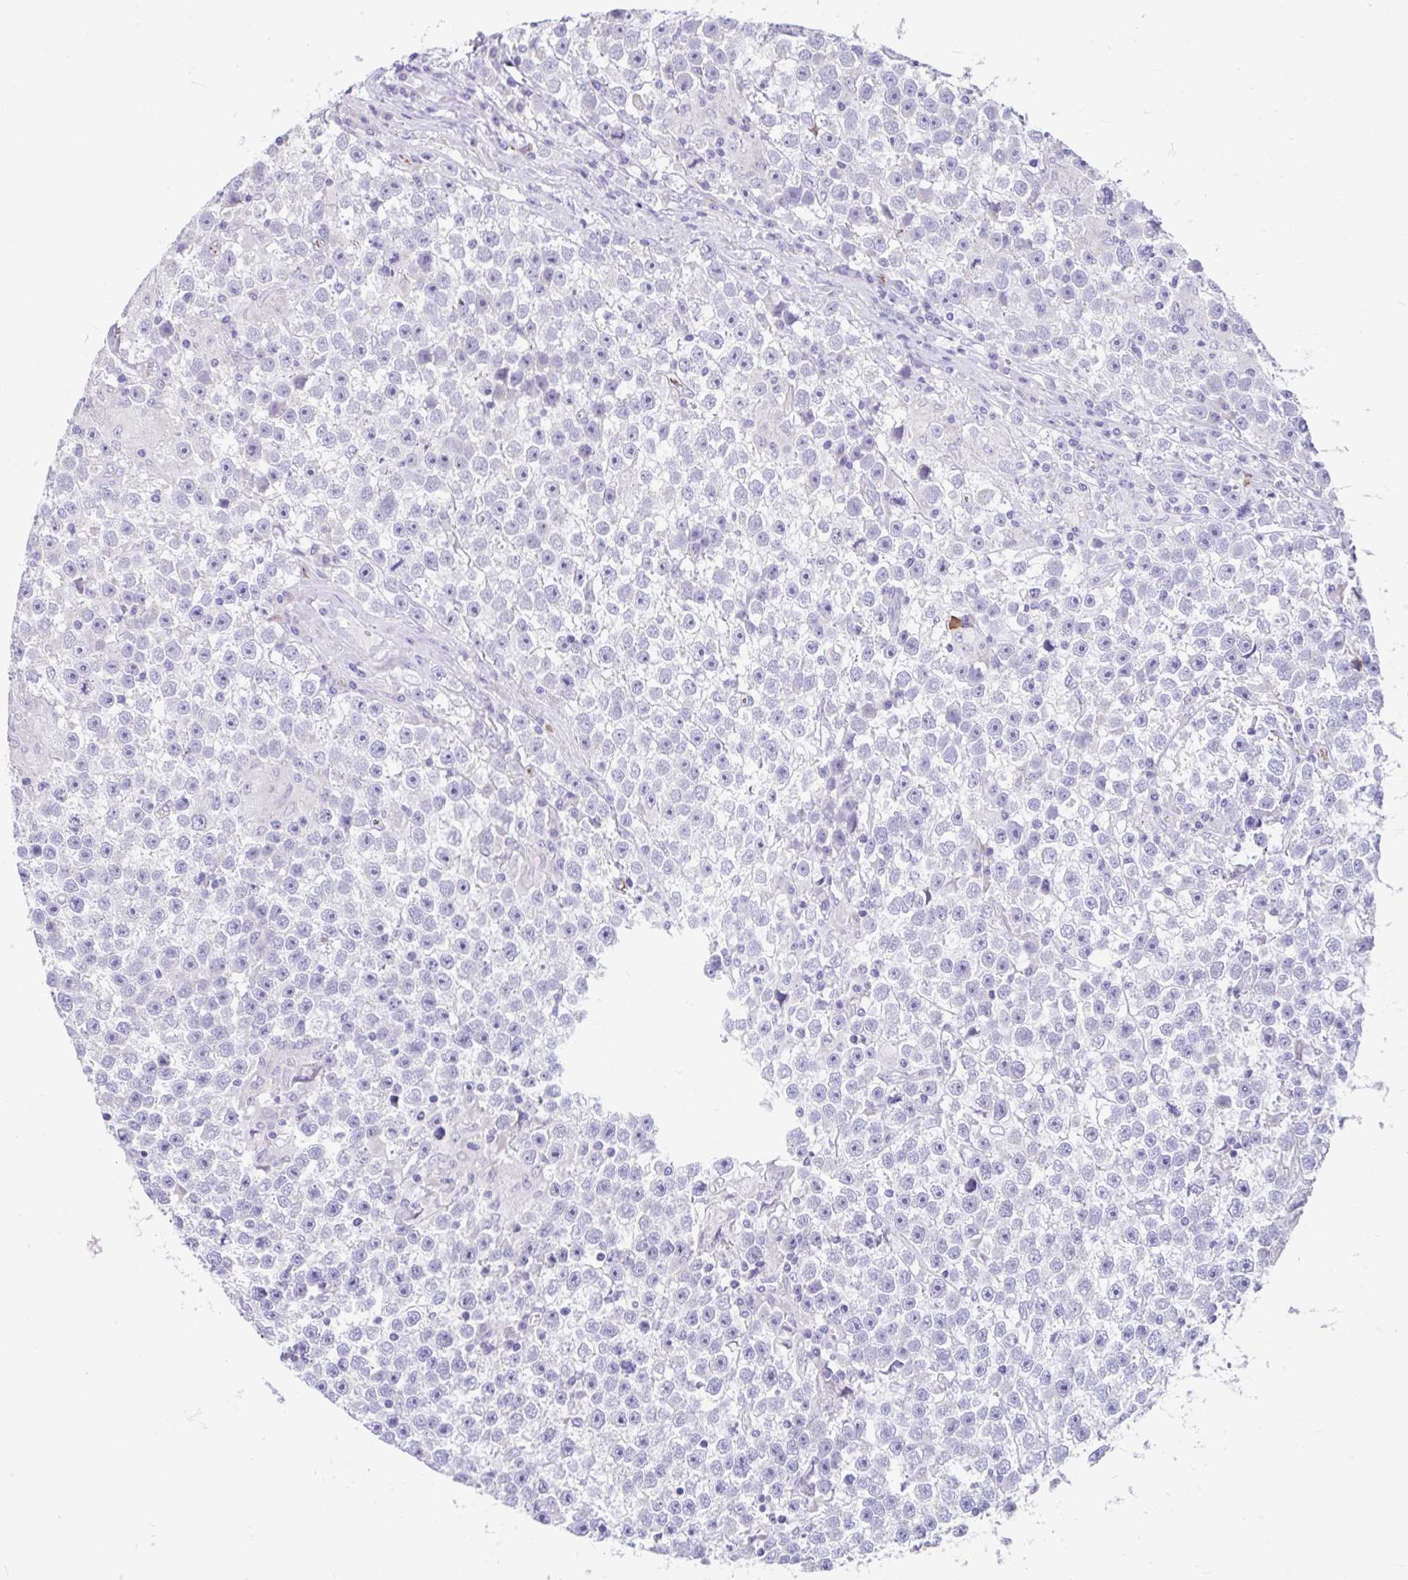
{"staining": {"intensity": "negative", "quantity": "none", "location": "none"}, "tissue": "testis cancer", "cell_type": "Tumor cells", "image_type": "cancer", "snomed": [{"axis": "morphology", "description": "Seminoma, NOS"}, {"axis": "topography", "description": "Testis"}], "caption": "There is no significant positivity in tumor cells of testis seminoma.", "gene": "CCSAP", "patient": {"sex": "male", "age": 31}}